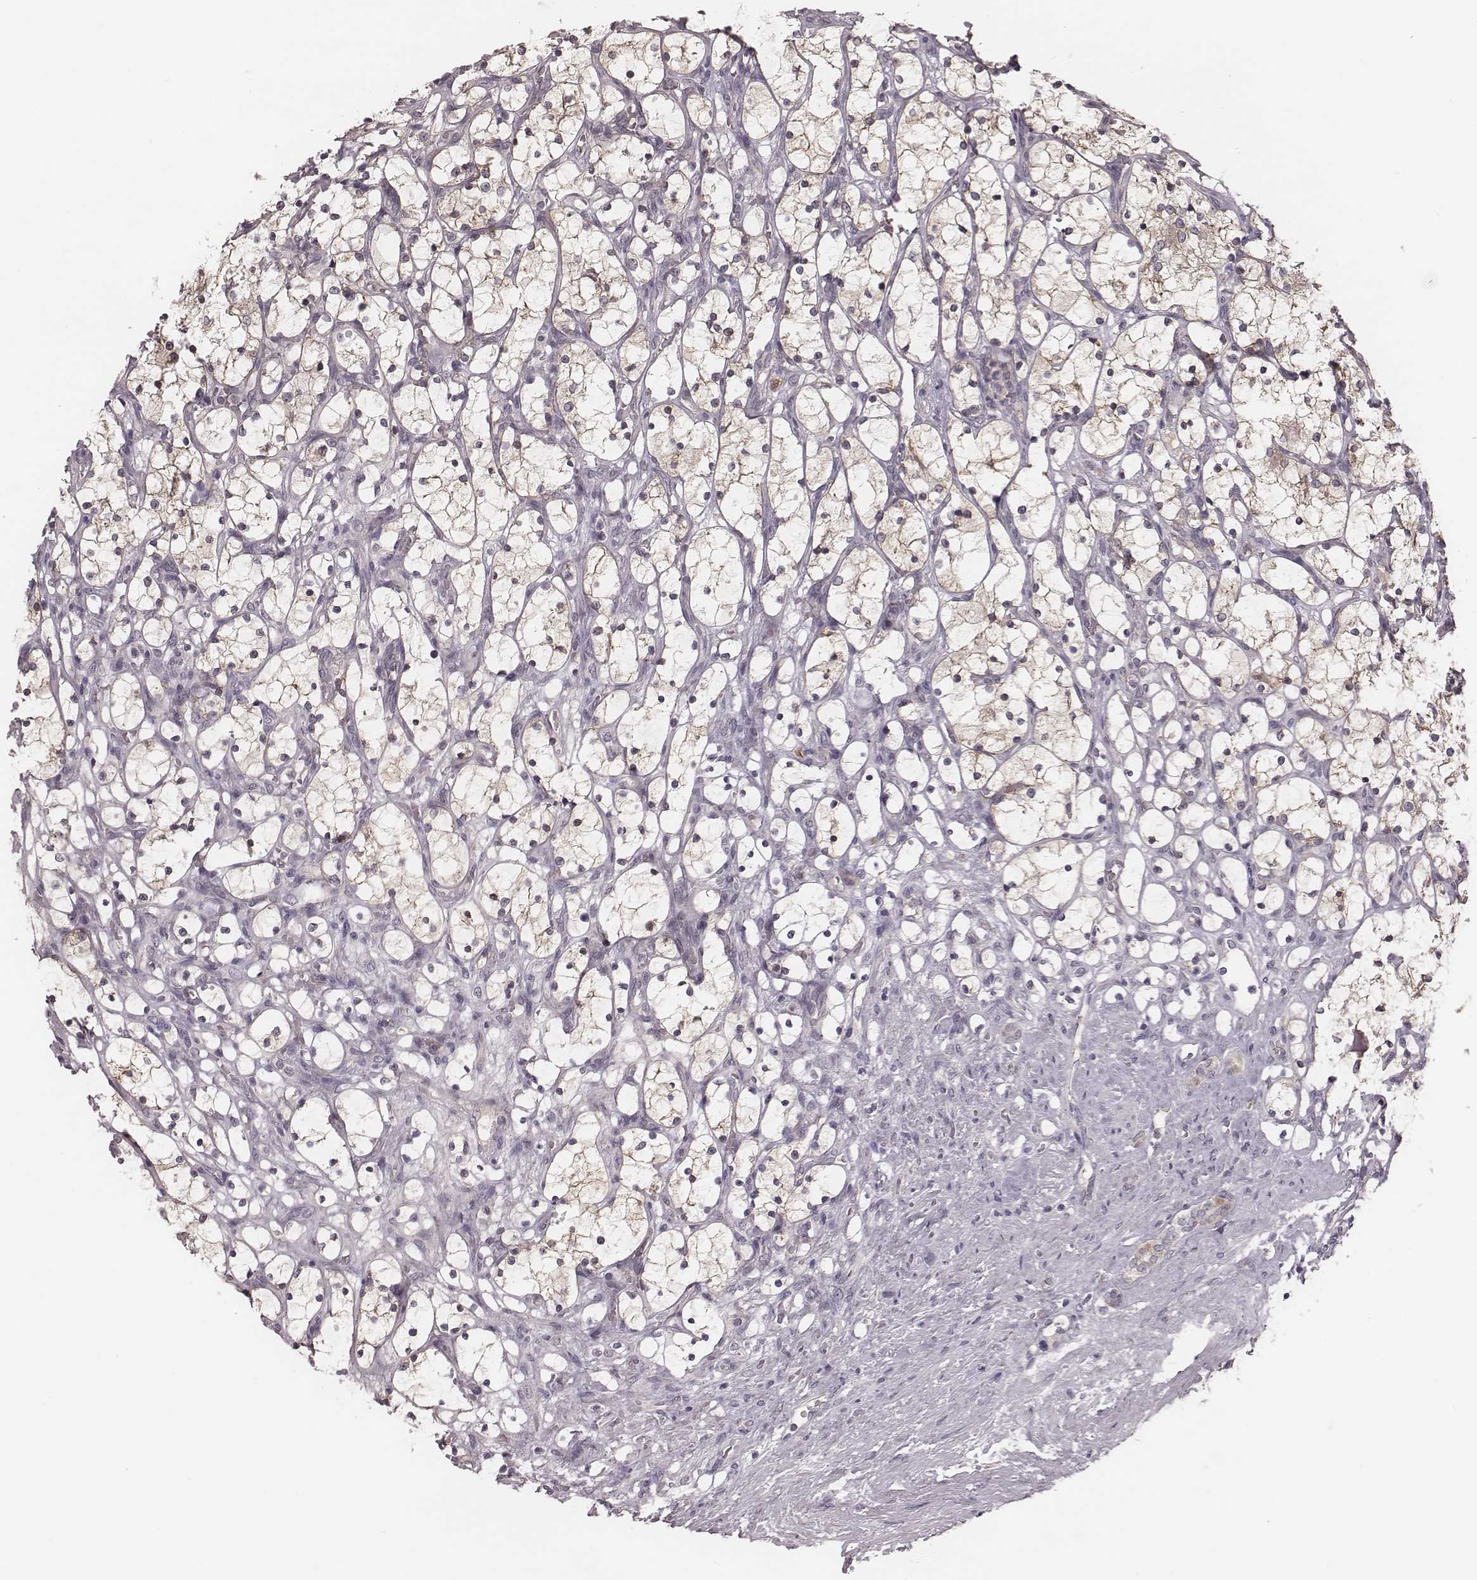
{"staining": {"intensity": "moderate", "quantity": "<25%", "location": "cytoplasmic/membranous"}, "tissue": "renal cancer", "cell_type": "Tumor cells", "image_type": "cancer", "snomed": [{"axis": "morphology", "description": "Adenocarcinoma, NOS"}, {"axis": "topography", "description": "Kidney"}], "caption": "Moderate cytoplasmic/membranous staining is identified in approximately <25% of tumor cells in renal cancer.", "gene": "P2RX5", "patient": {"sex": "female", "age": 69}}